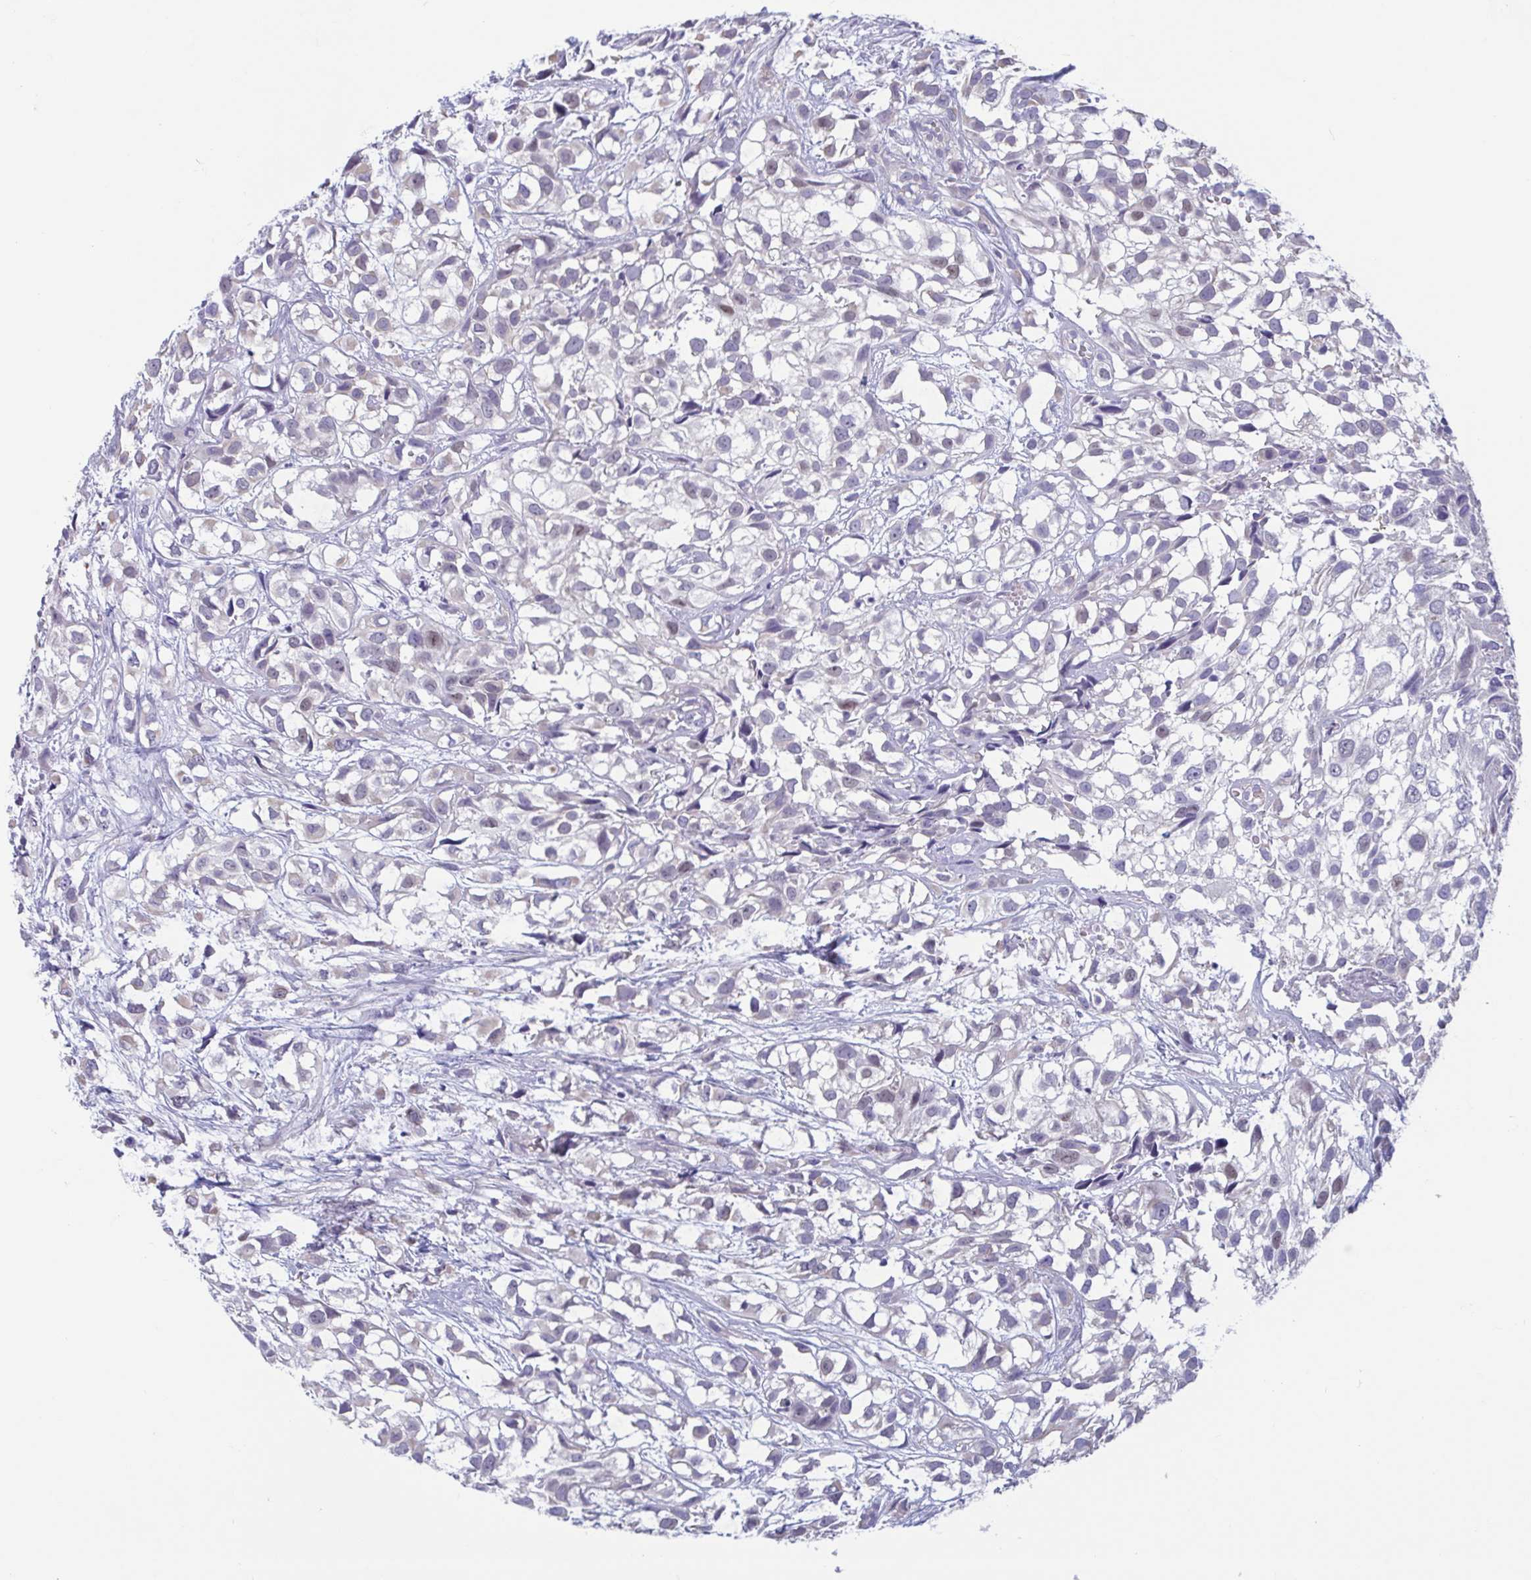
{"staining": {"intensity": "negative", "quantity": "none", "location": "none"}, "tissue": "urothelial cancer", "cell_type": "Tumor cells", "image_type": "cancer", "snomed": [{"axis": "morphology", "description": "Urothelial carcinoma, High grade"}, {"axis": "topography", "description": "Urinary bladder"}], "caption": "An image of high-grade urothelial carcinoma stained for a protein demonstrates no brown staining in tumor cells.", "gene": "MORC4", "patient": {"sex": "male", "age": 56}}